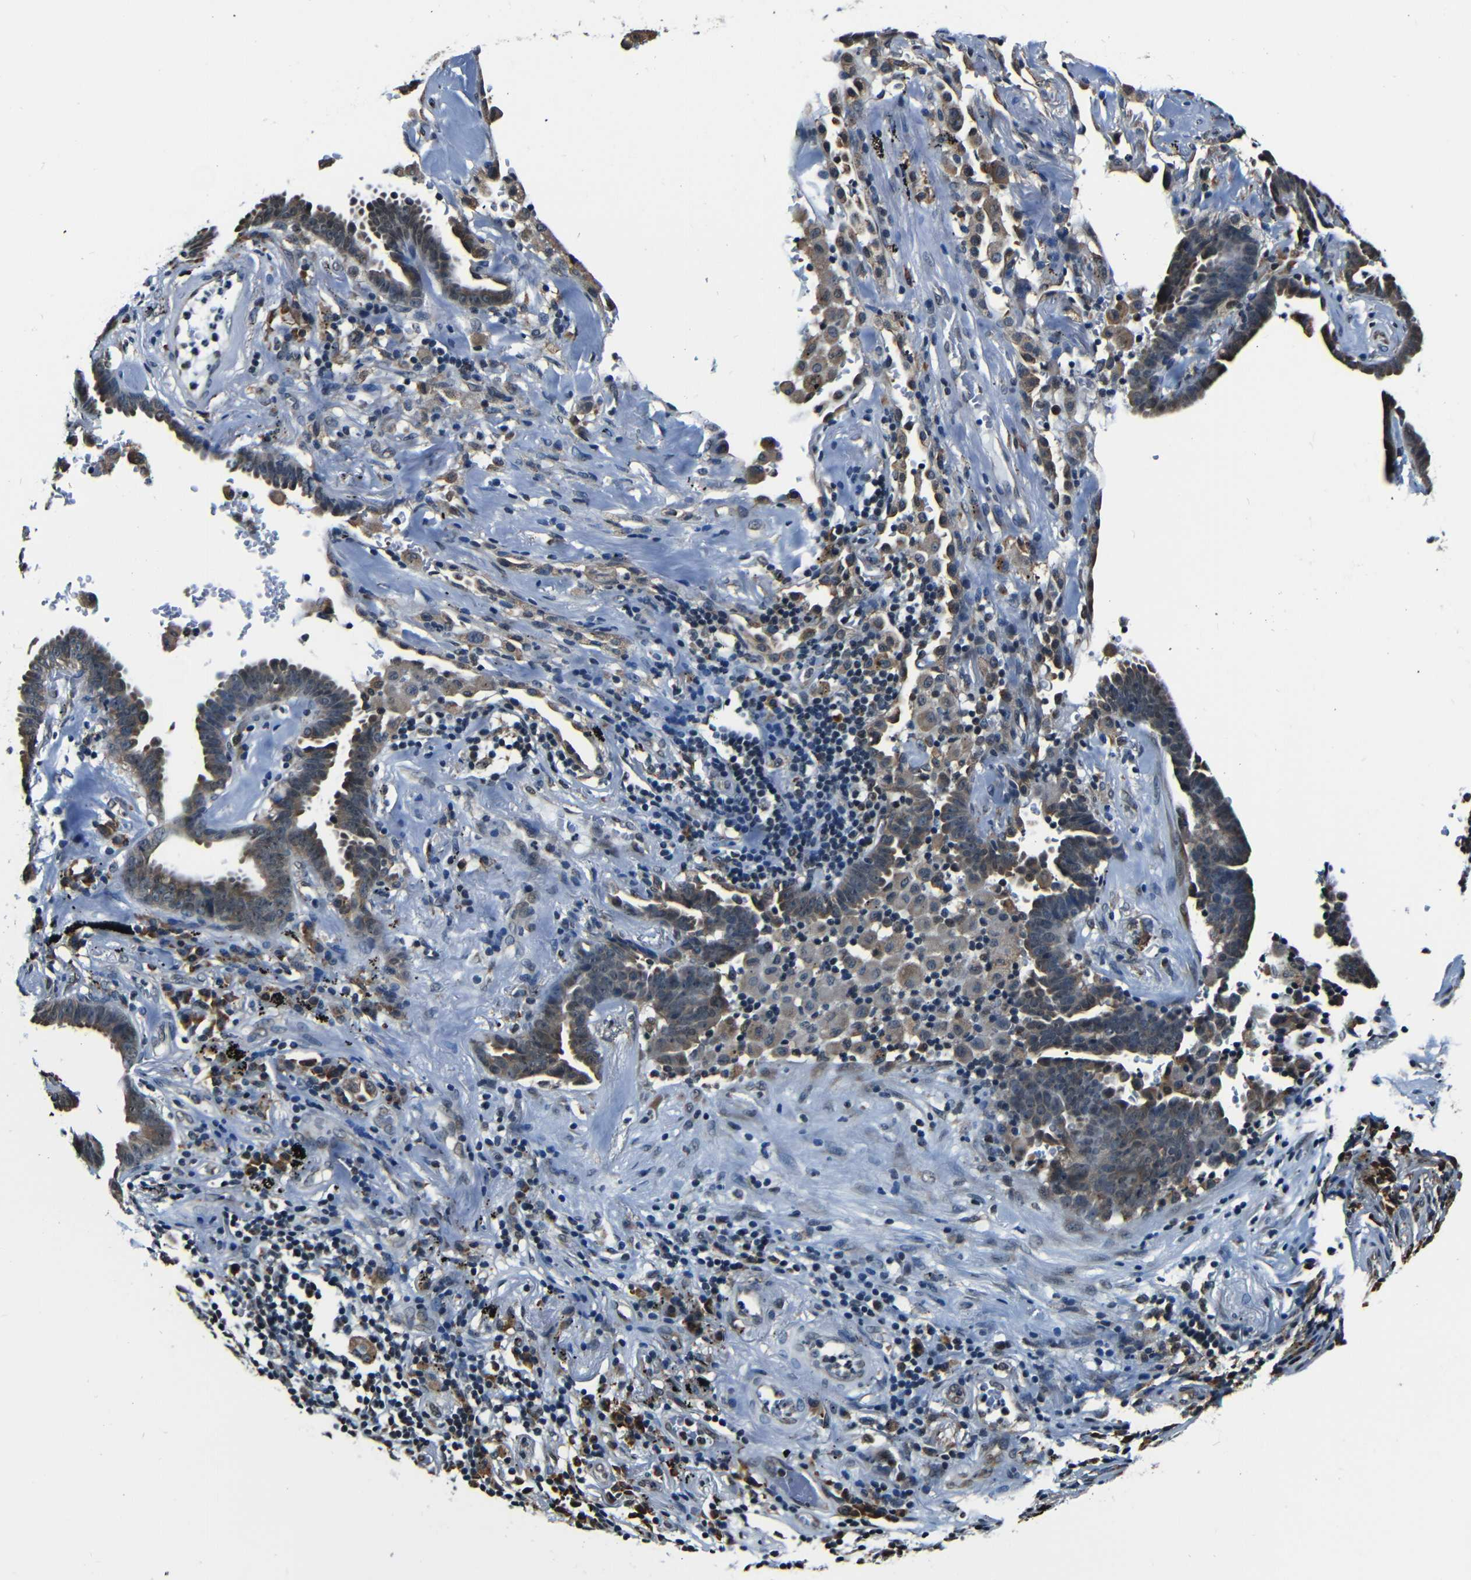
{"staining": {"intensity": "moderate", "quantity": "25%-75%", "location": "cytoplasmic/membranous"}, "tissue": "lung cancer", "cell_type": "Tumor cells", "image_type": "cancer", "snomed": [{"axis": "morphology", "description": "Adenocarcinoma, NOS"}, {"axis": "topography", "description": "Lung"}], "caption": "Lung adenocarcinoma was stained to show a protein in brown. There is medium levels of moderate cytoplasmic/membranous positivity in about 25%-75% of tumor cells. Immunohistochemistry stains the protein in brown and the nuclei are stained blue.", "gene": "NCBP3", "patient": {"sex": "female", "age": 64}}